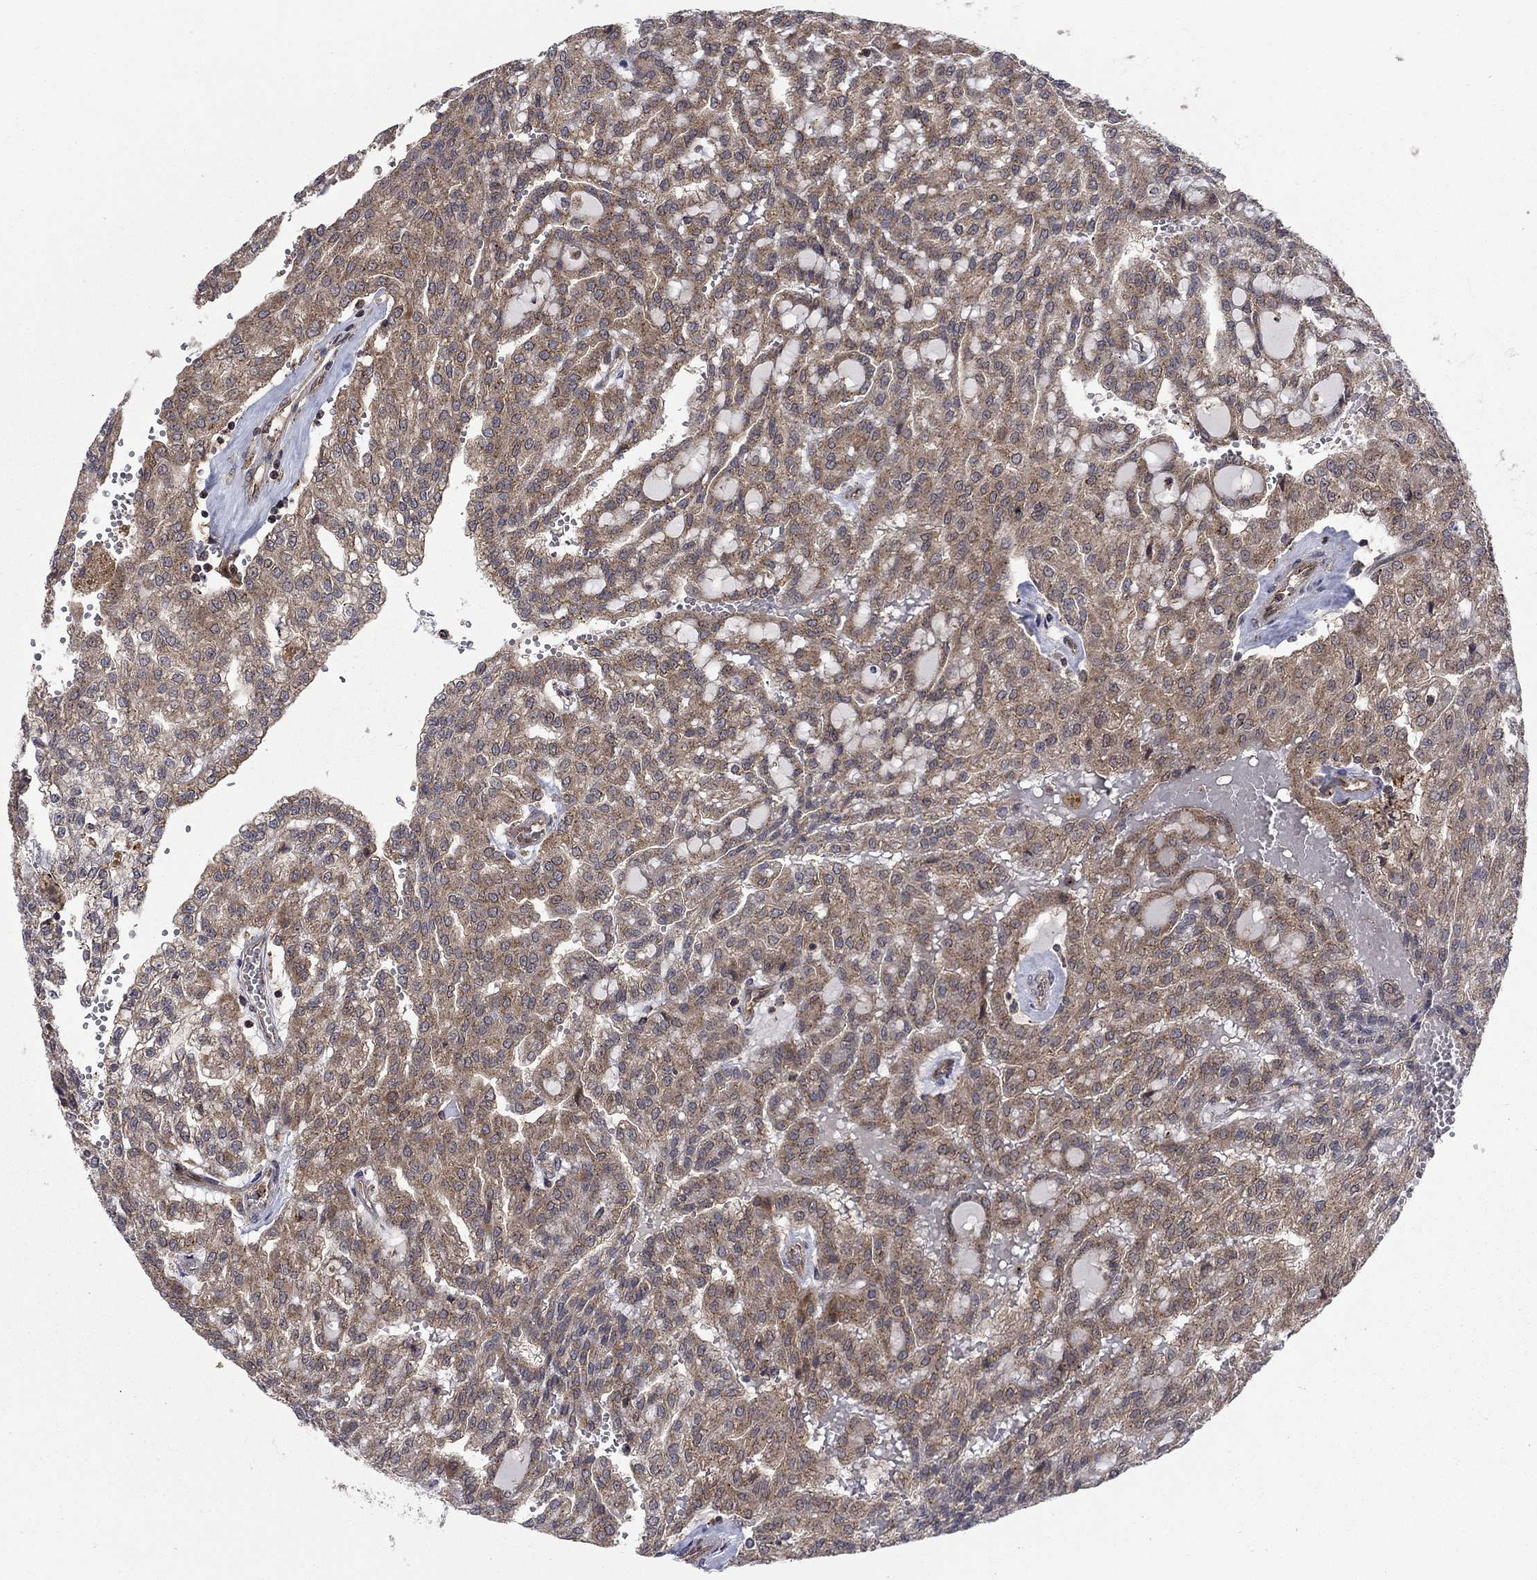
{"staining": {"intensity": "moderate", "quantity": ">75%", "location": "cytoplasmic/membranous"}, "tissue": "renal cancer", "cell_type": "Tumor cells", "image_type": "cancer", "snomed": [{"axis": "morphology", "description": "Adenocarcinoma, NOS"}, {"axis": "topography", "description": "Kidney"}], "caption": "A high-resolution histopathology image shows immunohistochemistry staining of renal cancer (adenocarcinoma), which exhibits moderate cytoplasmic/membranous staining in approximately >75% of tumor cells.", "gene": "IFI35", "patient": {"sex": "male", "age": 63}}